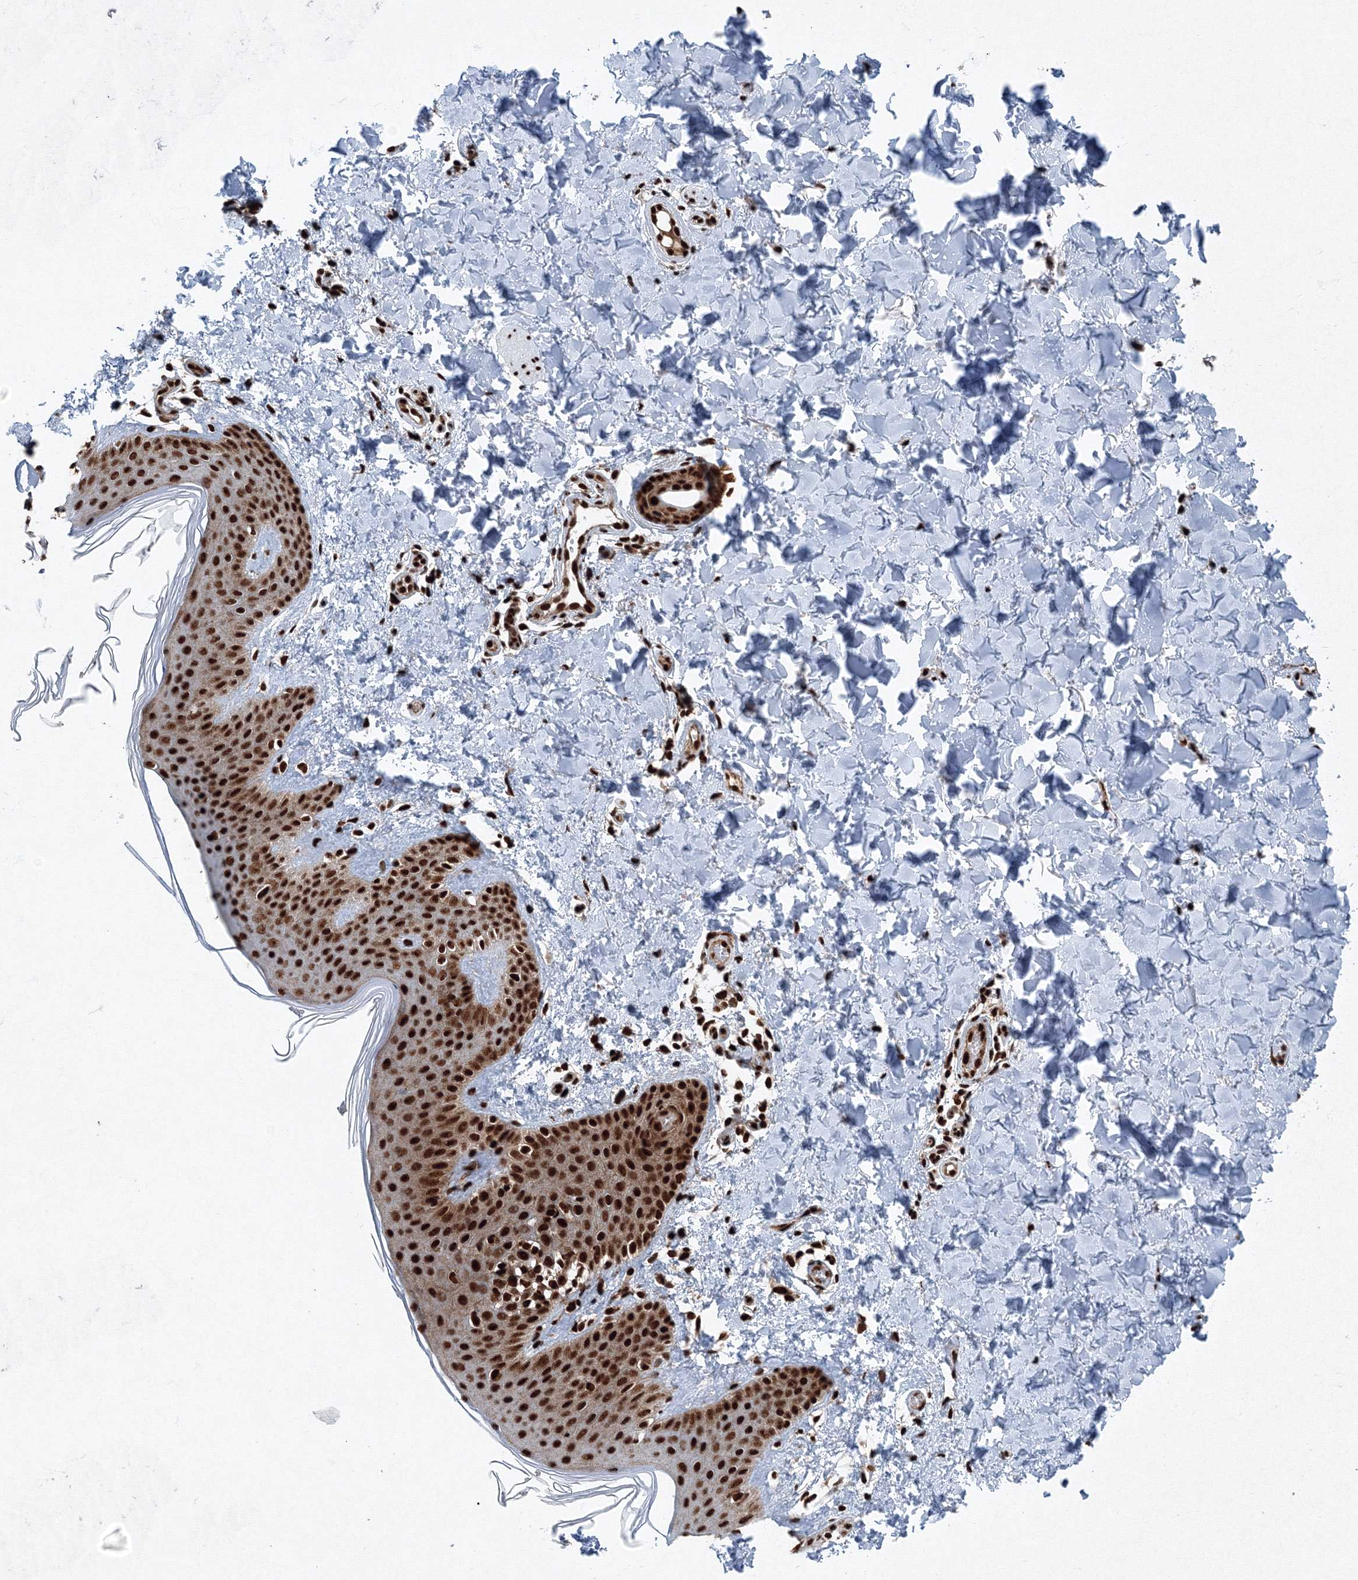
{"staining": {"intensity": "strong", "quantity": ">75%", "location": "nuclear"}, "tissue": "skin", "cell_type": "Fibroblasts", "image_type": "normal", "snomed": [{"axis": "morphology", "description": "Normal tissue, NOS"}, {"axis": "topography", "description": "Skin"}], "caption": "IHC (DAB) staining of normal skin reveals strong nuclear protein expression in approximately >75% of fibroblasts.", "gene": "SNRPC", "patient": {"sex": "male", "age": 36}}